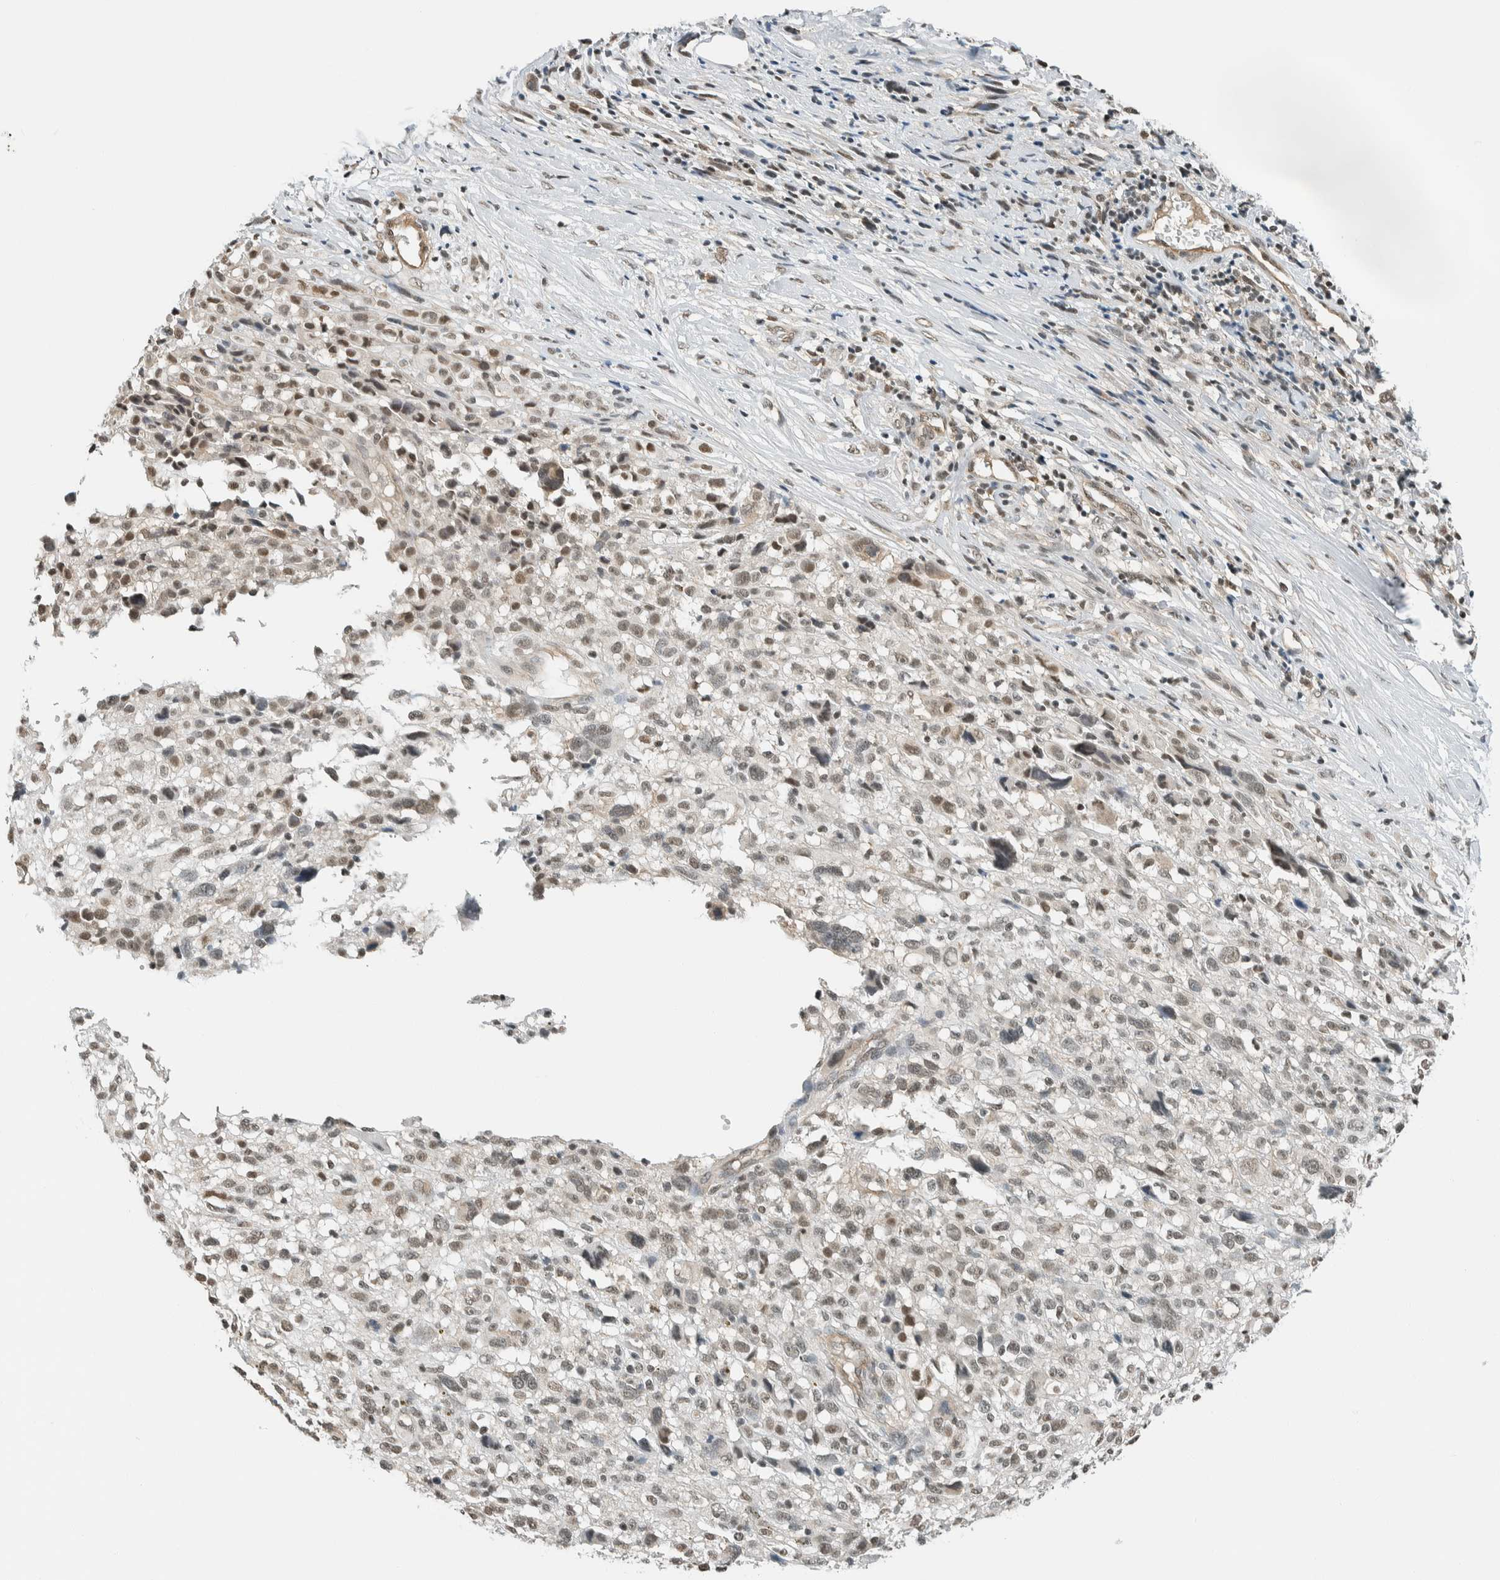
{"staining": {"intensity": "weak", "quantity": "25%-75%", "location": "nuclear"}, "tissue": "melanoma", "cell_type": "Tumor cells", "image_type": "cancer", "snomed": [{"axis": "morphology", "description": "Malignant melanoma, NOS"}, {"axis": "topography", "description": "Skin"}], "caption": "Weak nuclear protein staining is seen in about 25%-75% of tumor cells in melanoma.", "gene": "NIBAN2", "patient": {"sex": "female", "age": 55}}